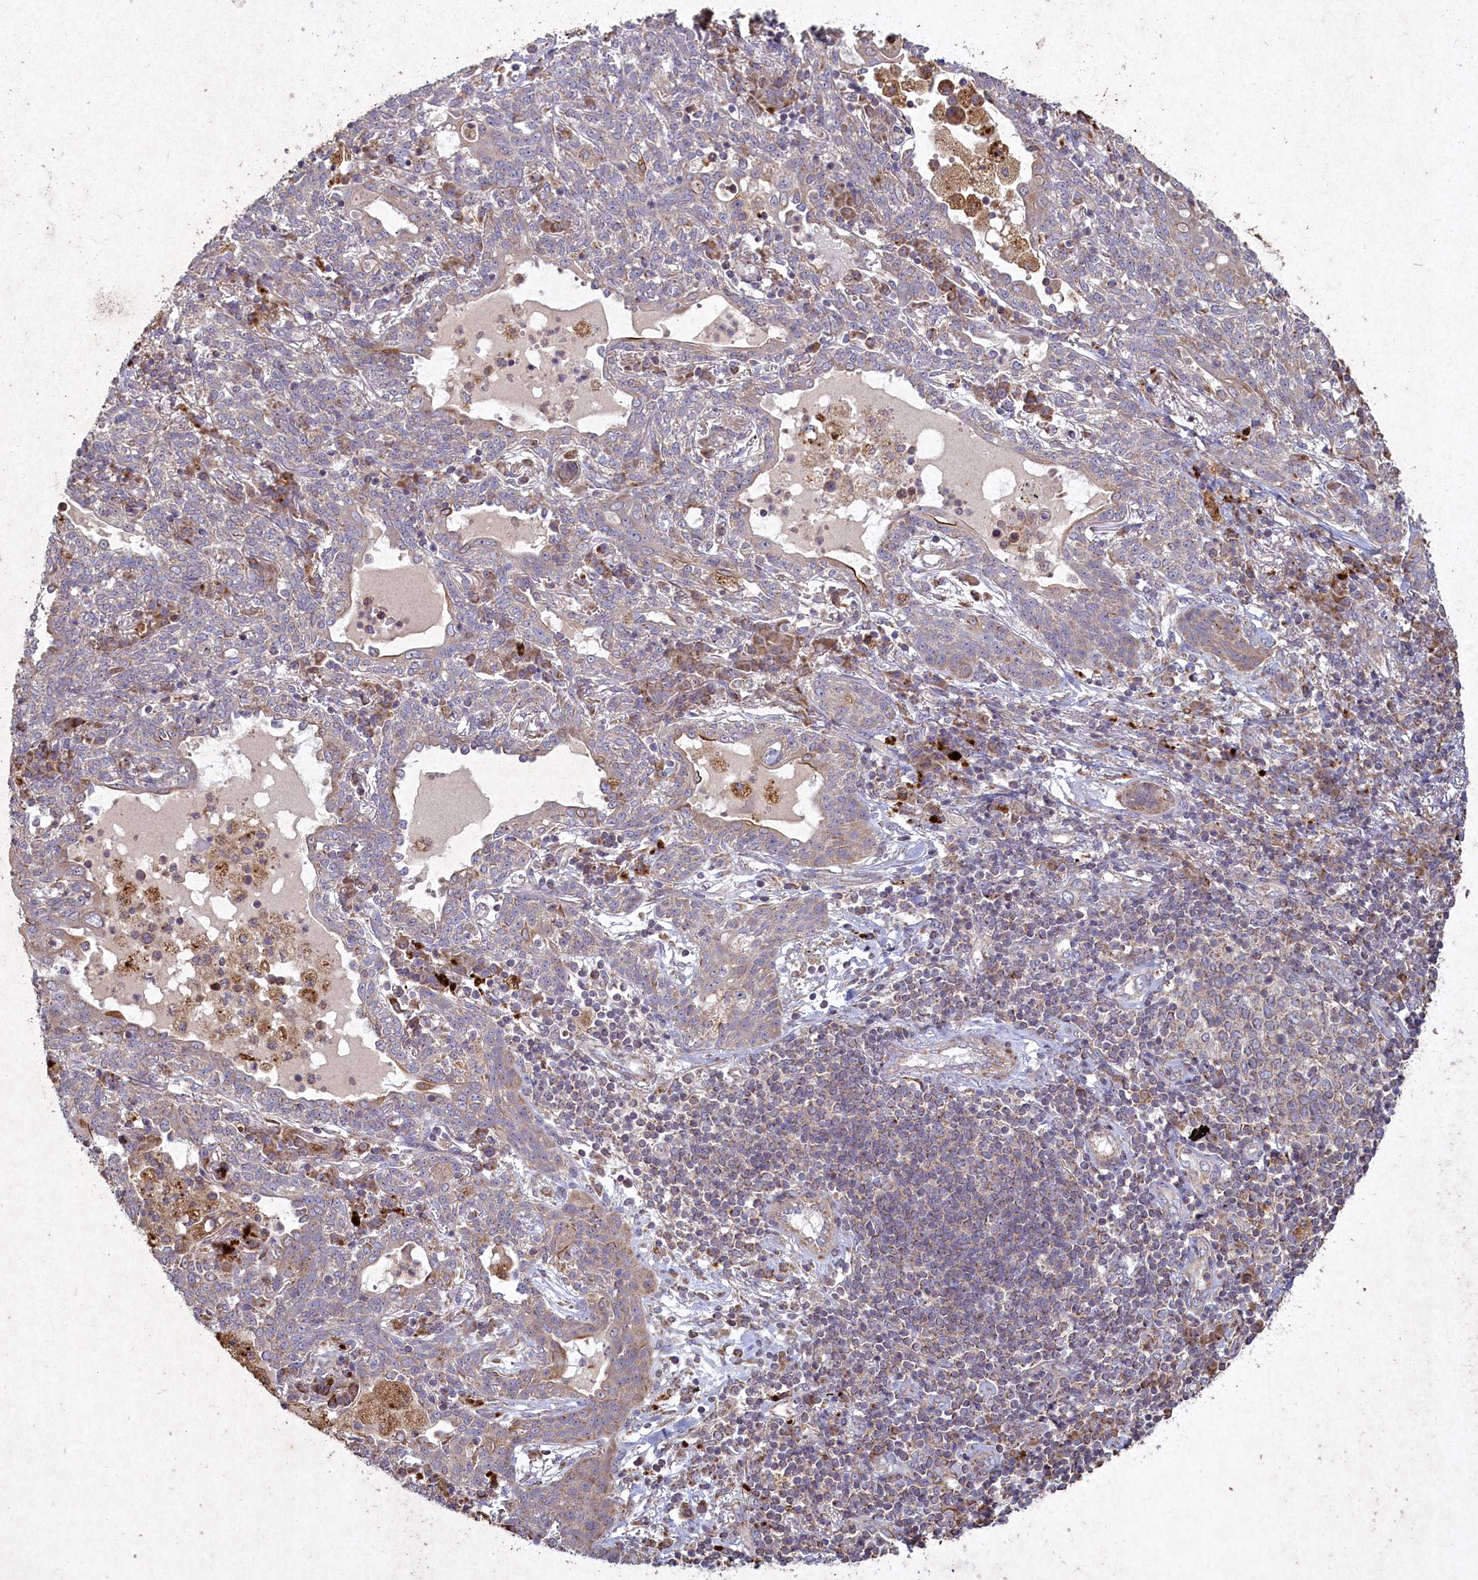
{"staining": {"intensity": "weak", "quantity": "<25%", "location": "cytoplasmic/membranous"}, "tissue": "lung cancer", "cell_type": "Tumor cells", "image_type": "cancer", "snomed": [{"axis": "morphology", "description": "Squamous cell carcinoma, NOS"}, {"axis": "topography", "description": "Lung"}], "caption": "Immunohistochemistry of lung cancer (squamous cell carcinoma) exhibits no expression in tumor cells. Nuclei are stained in blue.", "gene": "CIAO2B", "patient": {"sex": "female", "age": 70}}